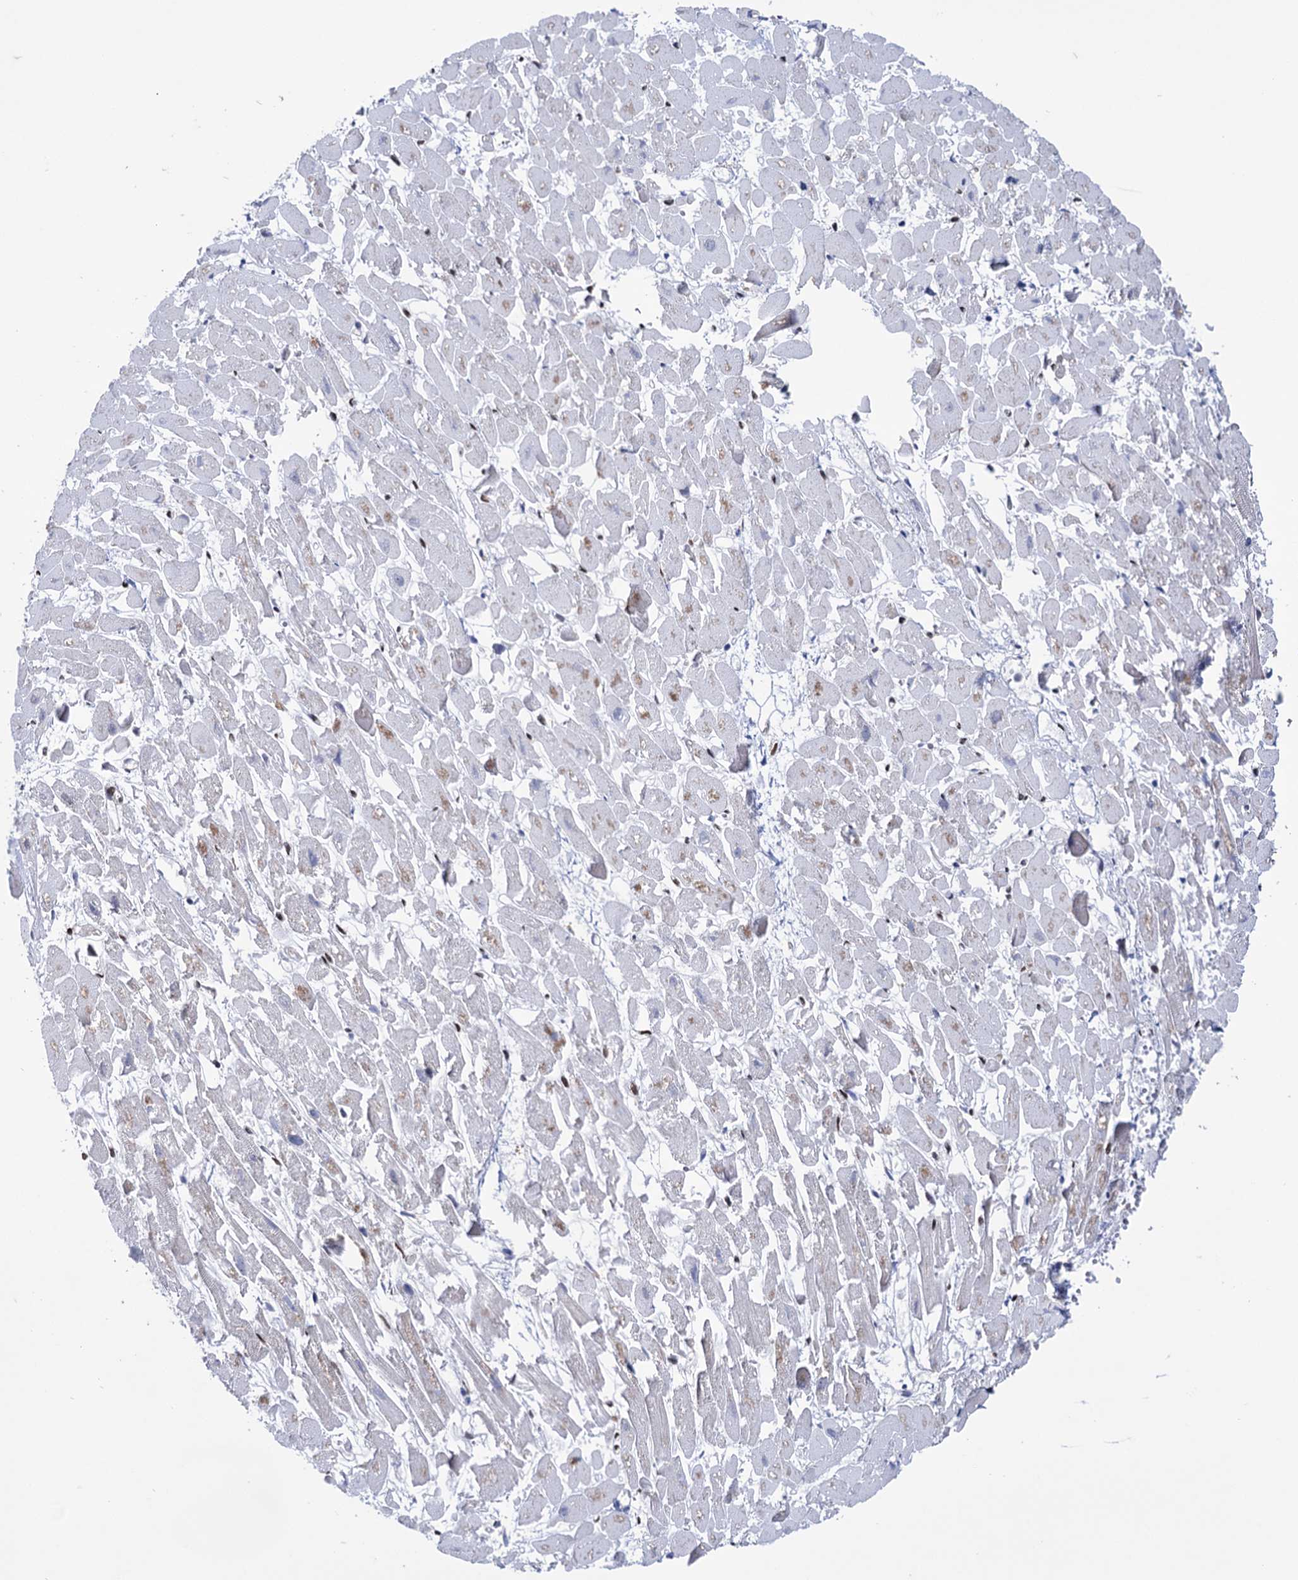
{"staining": {"intensity": "moderate", "quantity": "<25%", "location": "nuclear"}, "tissue": "heart muscle", "cell_type": "Cardiomyocytes", "image_type": "normal", "snomed": [{"axis": "morphology", "description": "Normal tissue, NOS"}, {"axis": "topography", "description": "Heart"}], "caption": "Protein expression by immunohistochemistry (IHC) exhibits moderate nuclear positivity in about <25% of cardiomyocytes in benign heart muscle. (DAB (3,3'-diaminobenzidine) IHC with brightfield microscopy, high magnification).", "gene": "ABHD10", "patient": {"sex": "female", "age": 64}}